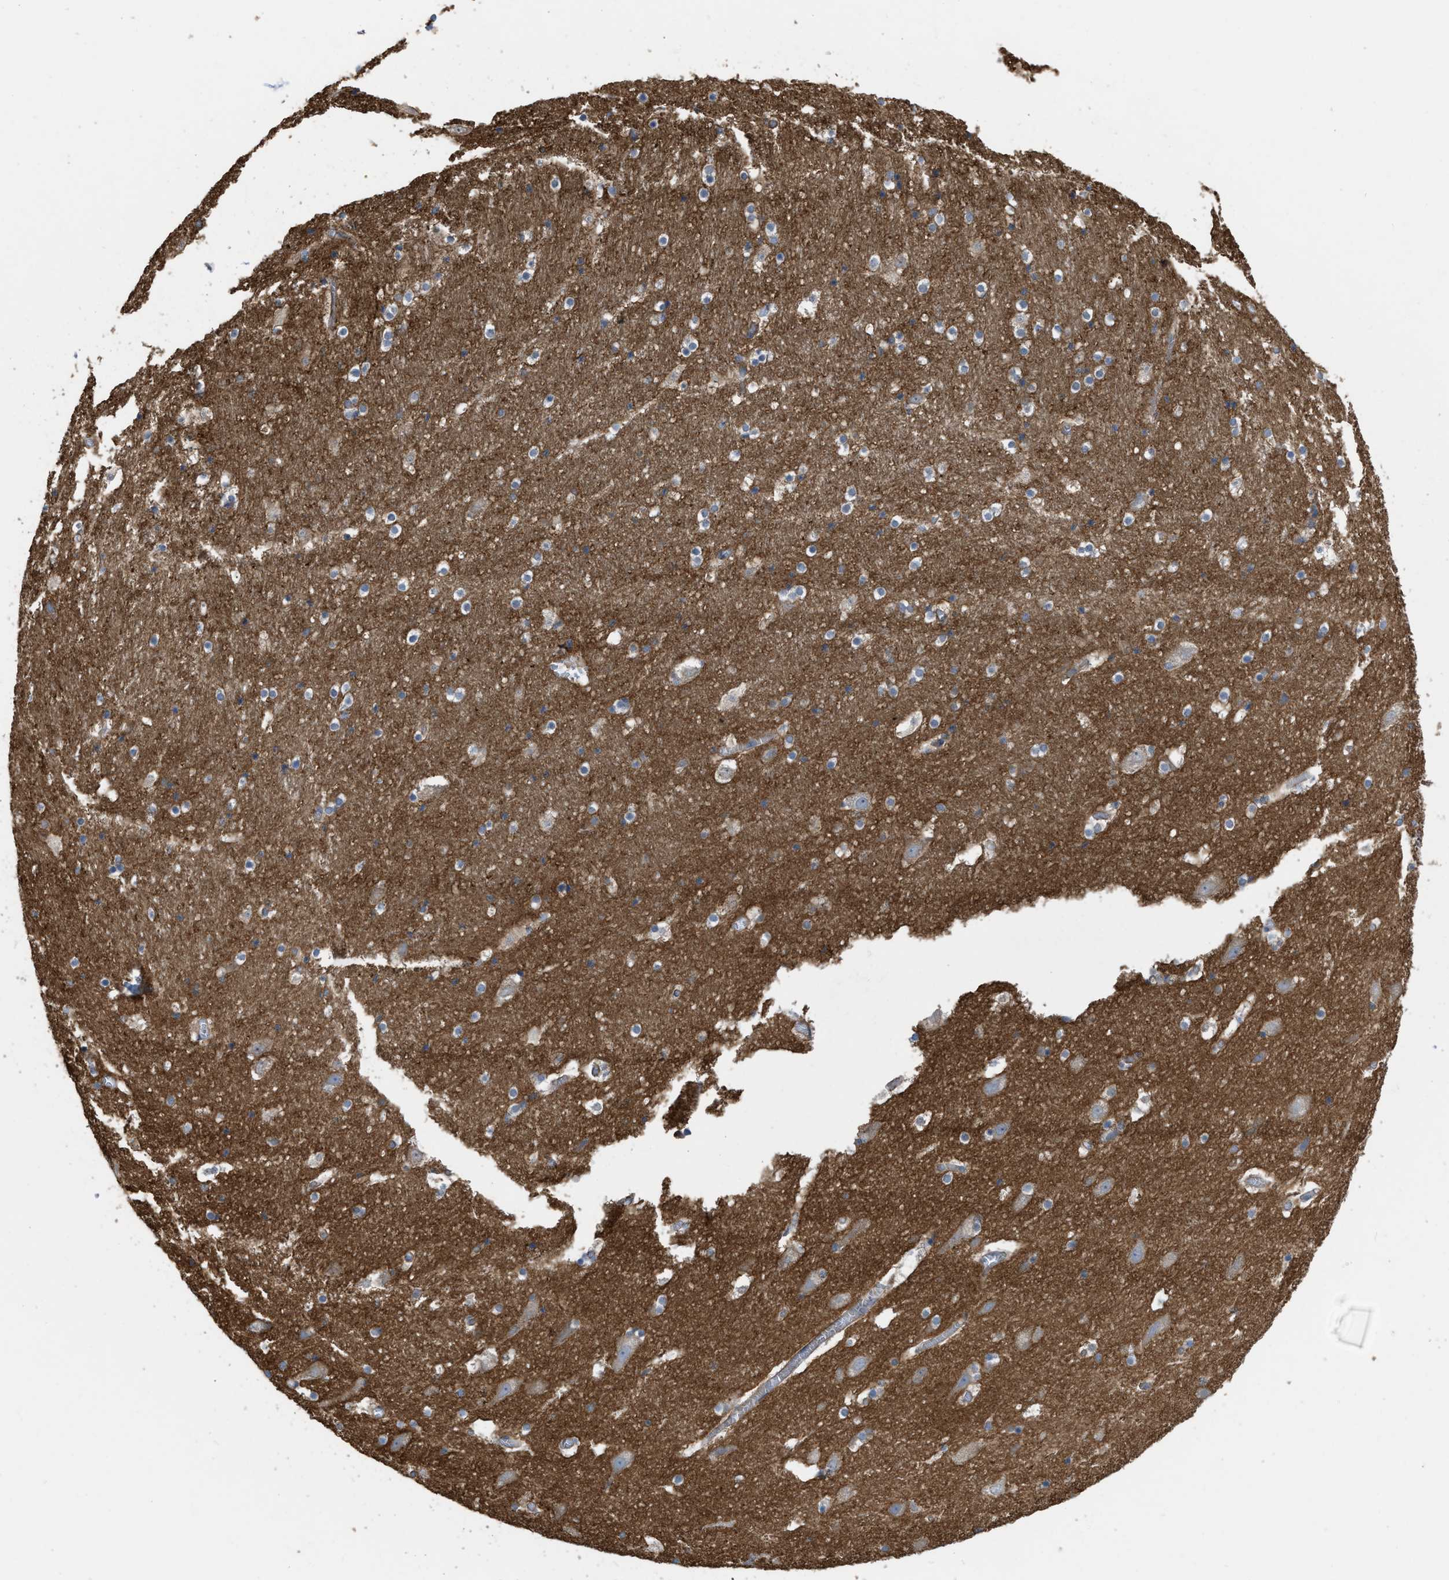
{"staining": {"intensity": "negative", "quantity": "none", "location": "none"}, "tissue": "hippocampus", "cell_type": "Glial cells", "image_type": "normal", "snomed": [{"axis": "morphology", "description": "Normal tissue, NOS"}, {"axis": "topography", "description": "Hippocampus"}], "caption": "A micrograph of hippocampus stained for a protein exhibits no brown staining in glial cells.", "gene": "MYO18A", "patient": {"sex": "male", "age": 45}}